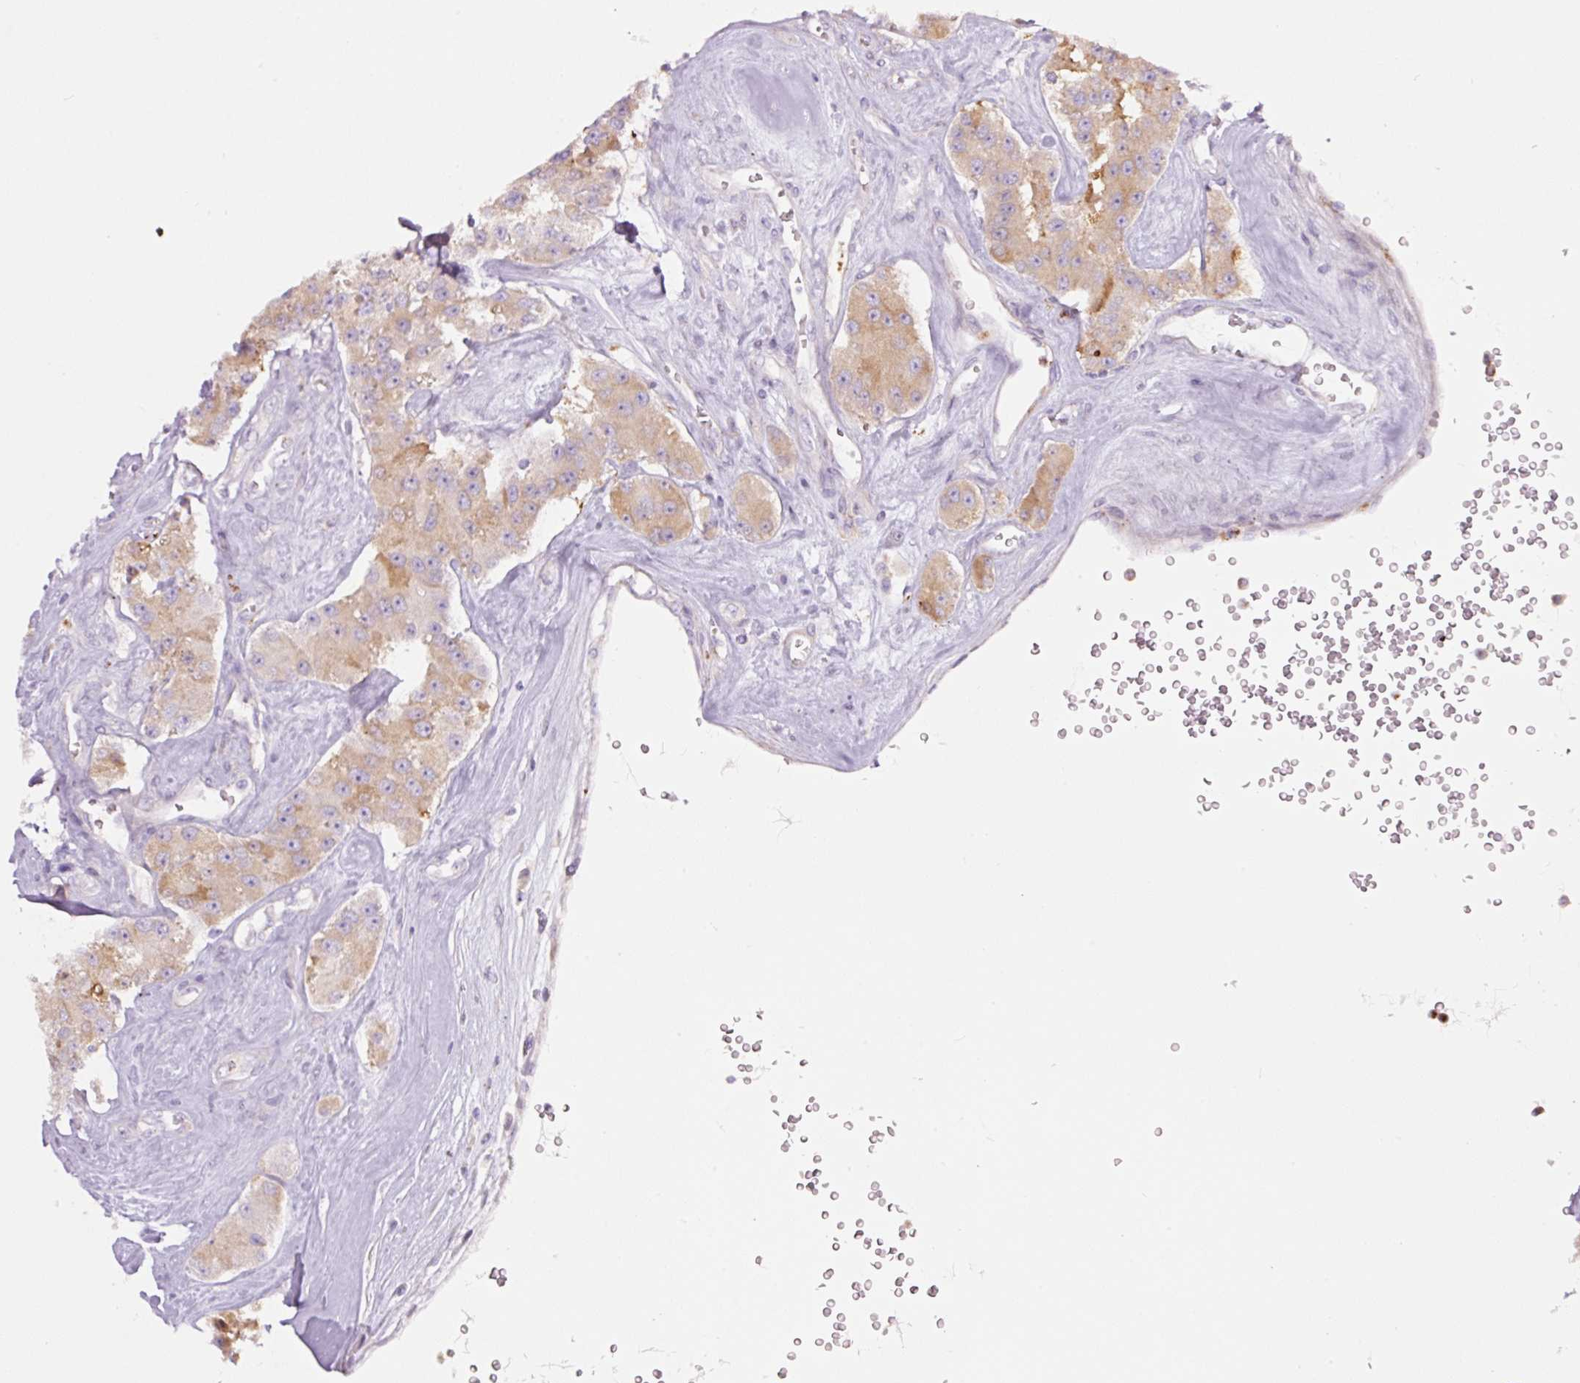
{"staining": {"intensity": "moderate", "quantity": "25%-75%", "location": "cytoplasmic/membranous"}, "tissue": "carcinoid", "cell_type": "Tumor cells", "image_type": "cancer", "snomed": [{"axis": "morphology", "description": "Carcinoid, malignant, NOS"}, {"axis": "topography", "description": "Pancreas"}], "caption": "Immunohistochemistry (IHC) photomicrograph of carcinoid stained for a protein (brown), which shows medium levels of moderate cytoplasmic/membranous expression in approximately 25%-75% of tumor cells.", "gene": "SH2D6", "patient": {"sex": "male", "age": 41}}